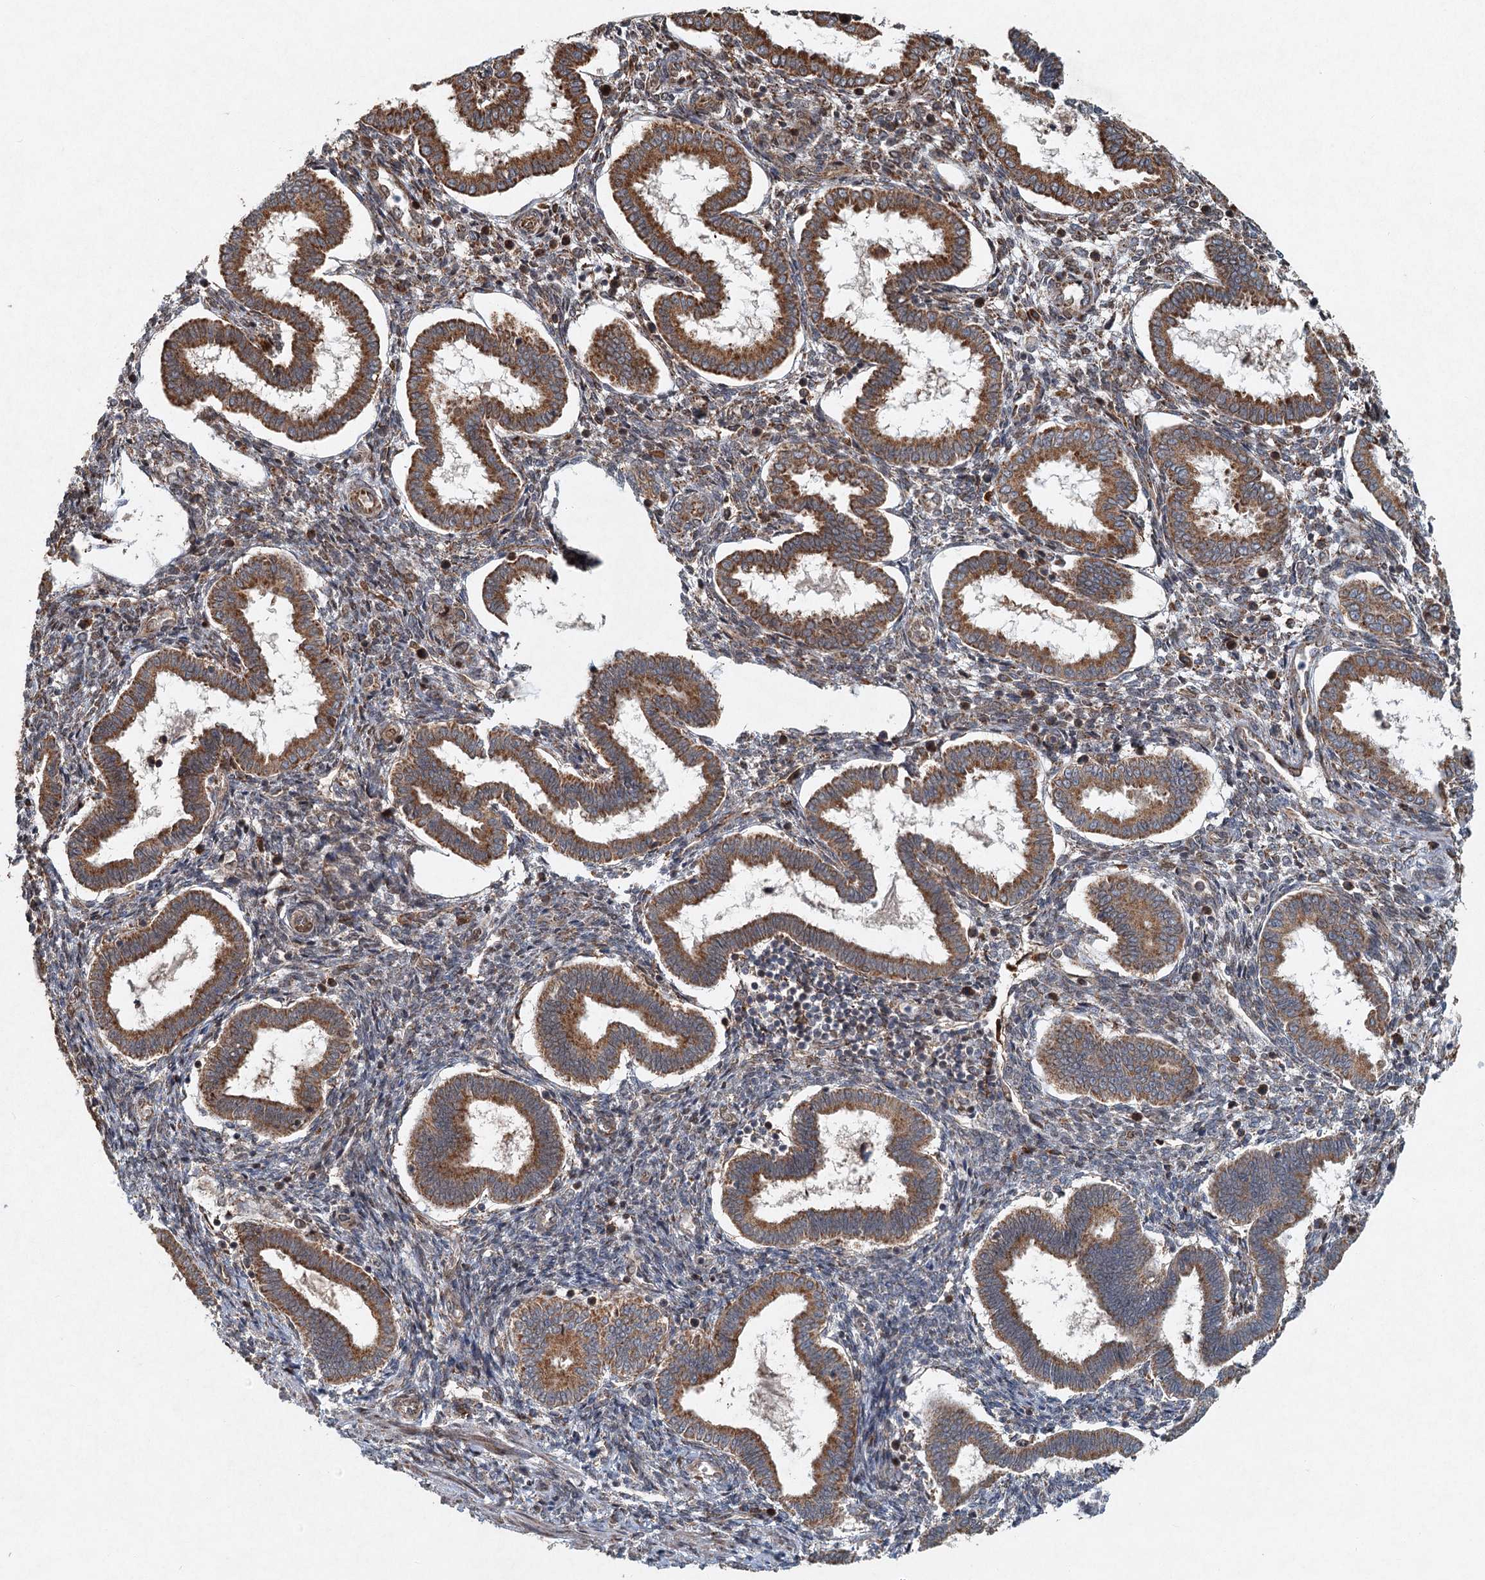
{"staining": {"intensity": "moderate", "quantity": "25%-75%", "location": "cytoplasmic/membranous"}, "tissue": "endometrium", "cell_type": "Cells in endometrial stroma", "image_type": "normal", "snomed": [{"axis": "morphology", "description": "Normal tissue, NOS"}, {"axis": "topography", "description": "Endometrium"}], "caption": "There is medium levels of moderate cytoplasmic/membranous positivity in cells in endometrial stroma of unremarkable endometrium, as demonstrated by immunohistochemical staining (brown color).", "gene": "SRPX2", "patient": {"sex": "female", "age": 24}}